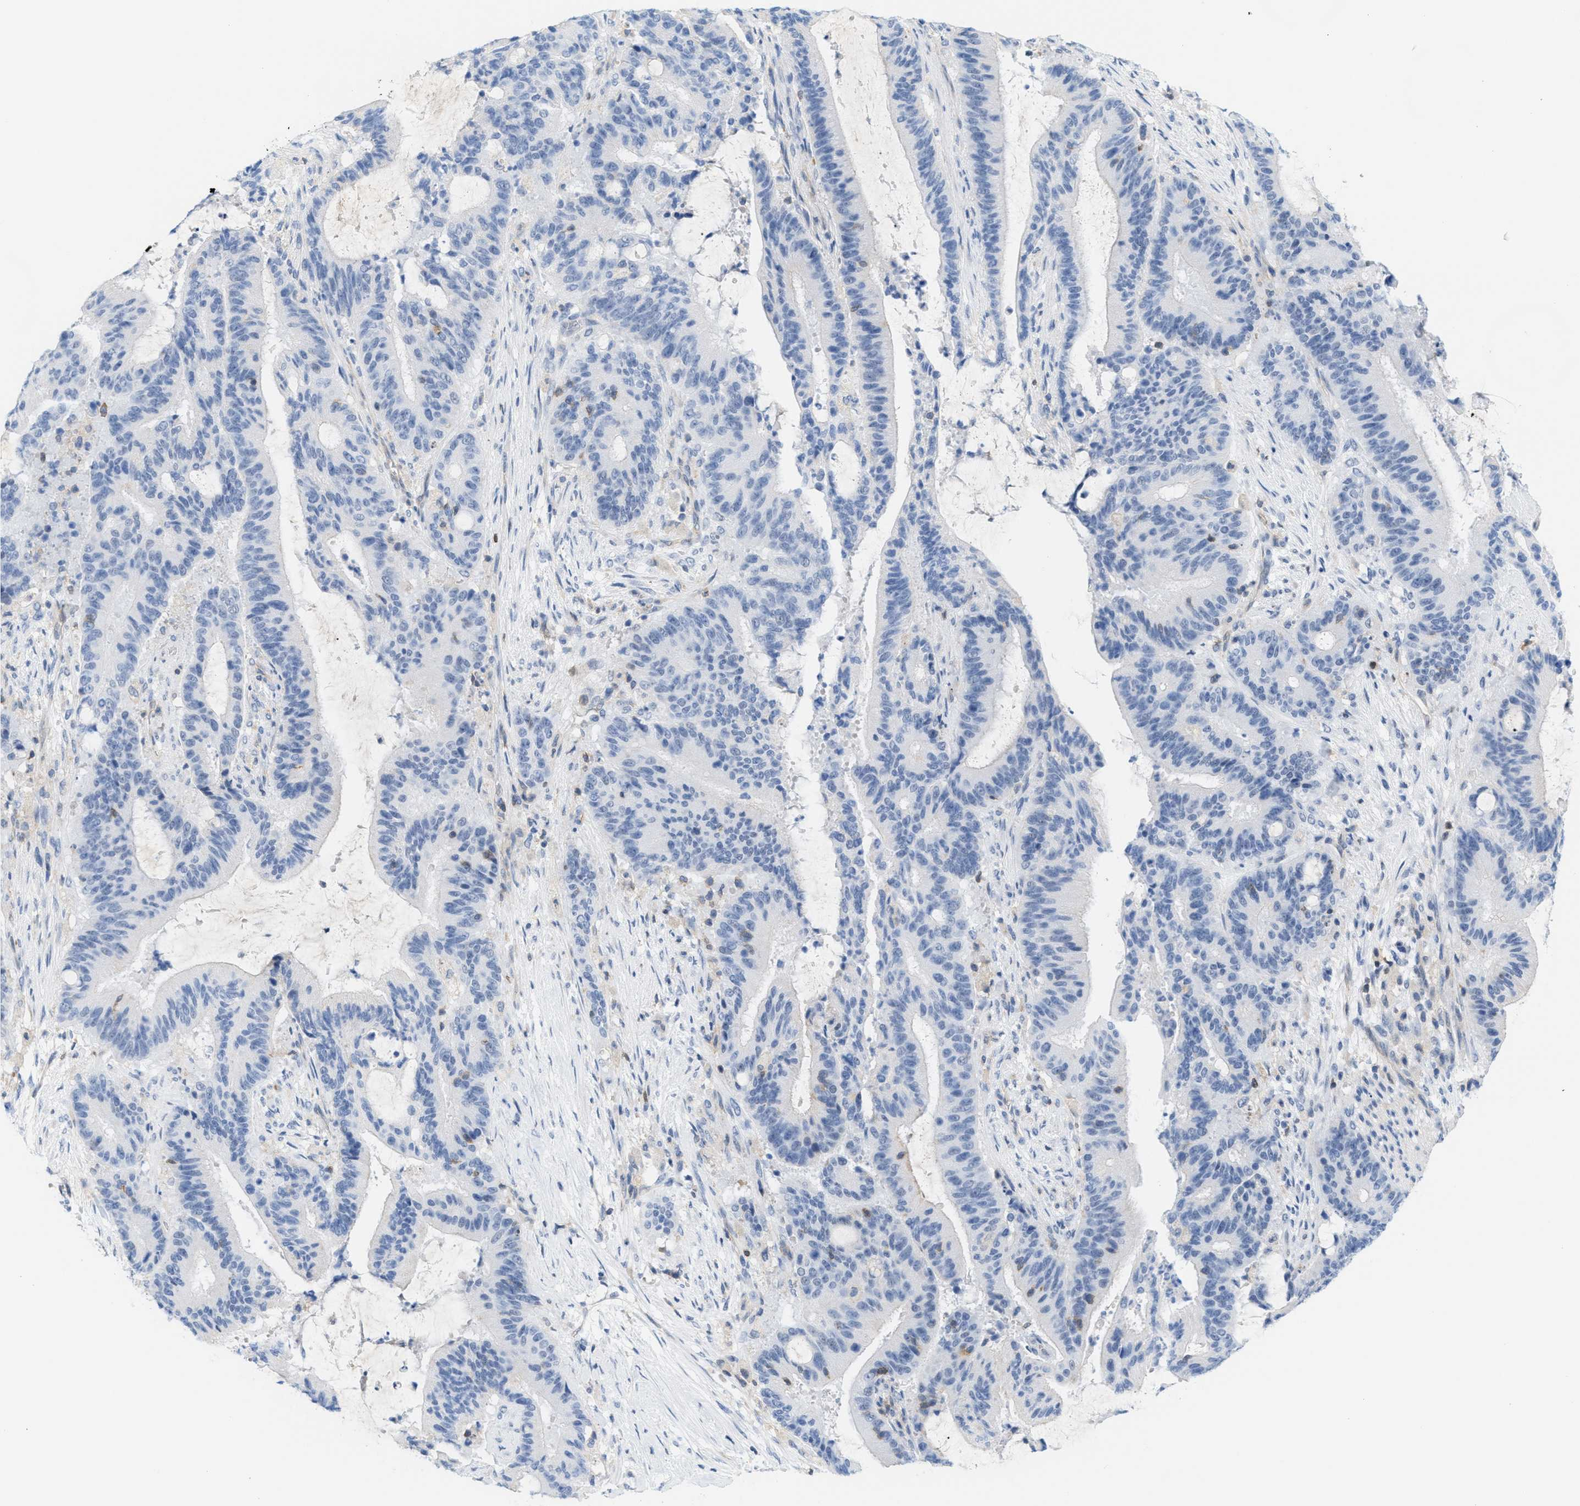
{"staining": {"intensity": "negative", "quantity": "none", "location": "none"}, "tissue": "liver cancer", "cell_type": "Tumor cells", "image_type": "cancer", "snomed": [{"axis": "morphology", "description": "Normal tissue, NOS"}, {"axis": "morphology", "description": "Cholangiocarcinoma"}, {"axis": "topography", "description": "Liver"}, {"axis": "topography", "description": "Peripheral nerve tissue"}], "caption": "Protein analysis of cholangiocarcinoma (liver) reveals no significant staining in tumor cells. Nuclei are stained in blue.", "gene": "IL16", "patient": {"sex": "female", "age": 73}}